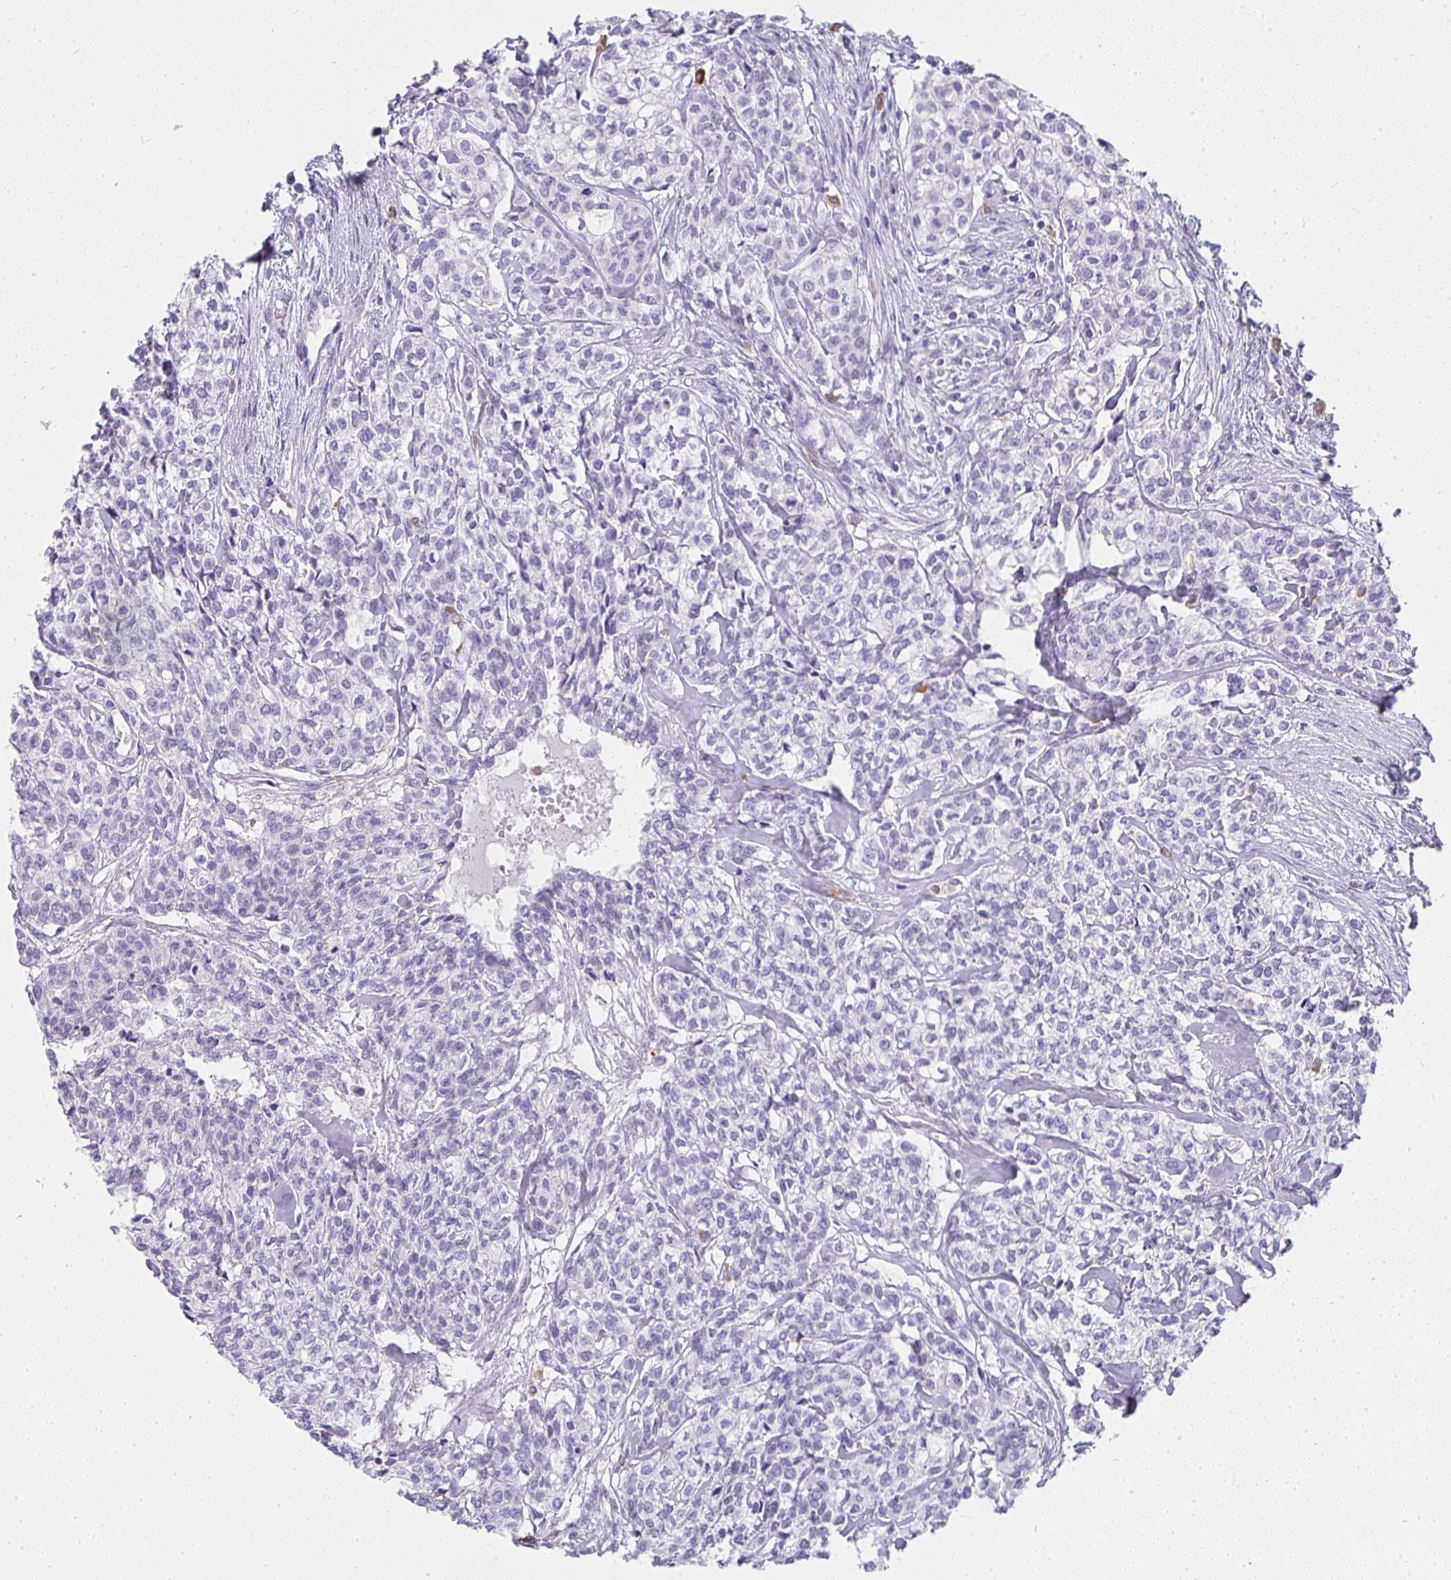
{"staining": {"intensity": "negative", "quantity": "none", "location": "none"}, "tissue": "head and neck cancer", "cell_type": "Tumor cells", "image_type": "cancer", "snomed": [{"axis": "morphology", "description": "Adenocarcinoma, NOS"}, {"axis": "topography", "description": "Head-Neck"}], "caption": "Immunohistochemistry of human head and neck adenocarcinoma reveals no staining in tumor cells. (IHC, brightfield microscopy, high magnification).", "gene": "TPSD1", "patient": {"sex": "male", "age": 81}}